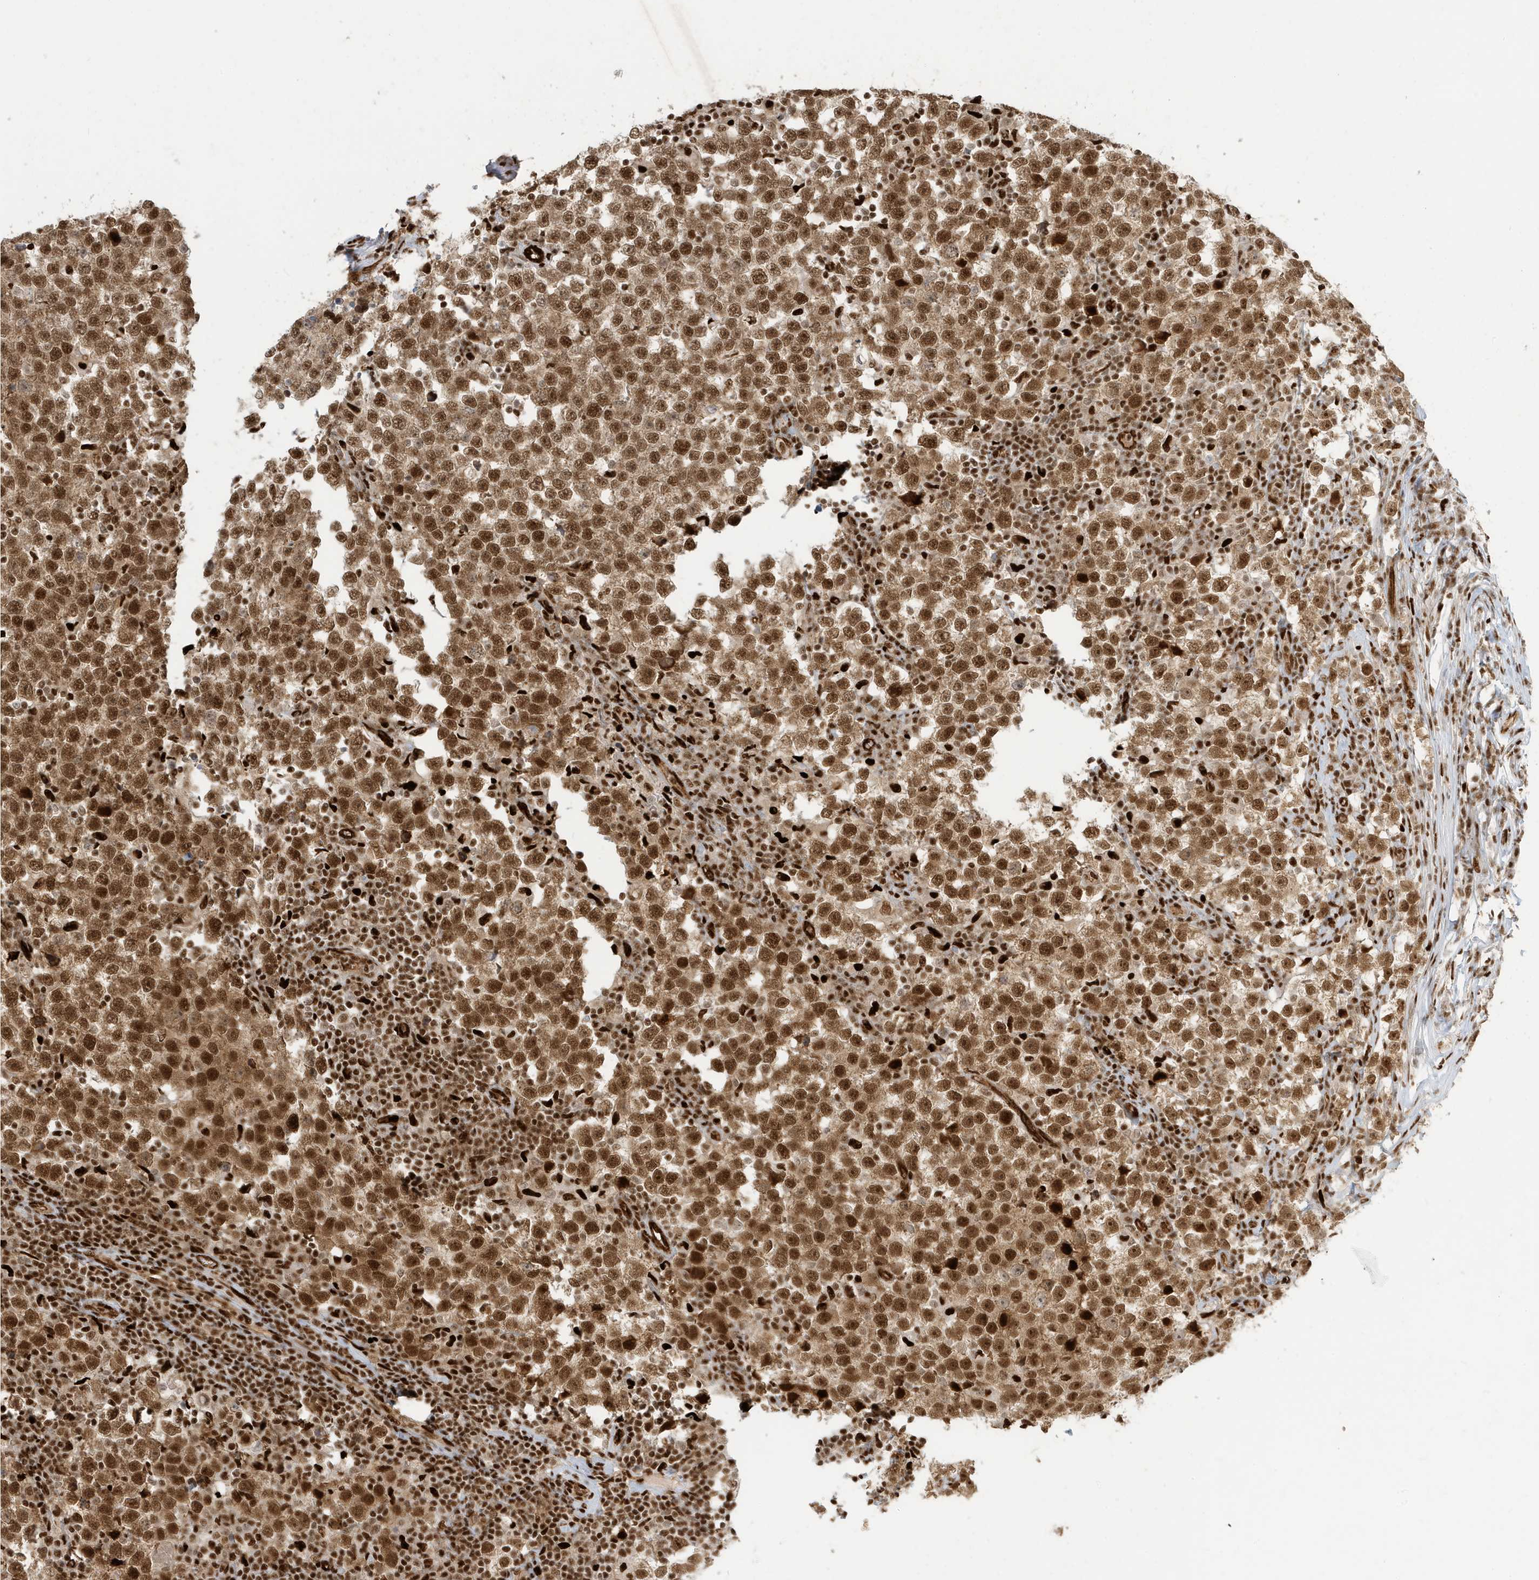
{"staining": {"intensity": "moderate", "quantity": ">75%", "location": "nuclear"}, "tissue": "testis cancer", "cell_type": "Tumor cells", "image_type": "cancer", "snomed": [{"axis": "morphology", "description": "Normal tissue, NOS"}, {"axis": "morphology", "description": "Seminoma, NOS"}, {"axis": "topography", "description": "Testis"}], "caption": "Testis cancer stained with a protein marker demonstrates moderate staining in tumor cells.", "gene": "CKS2", "patient": {"sex": "male", "age": 43}}